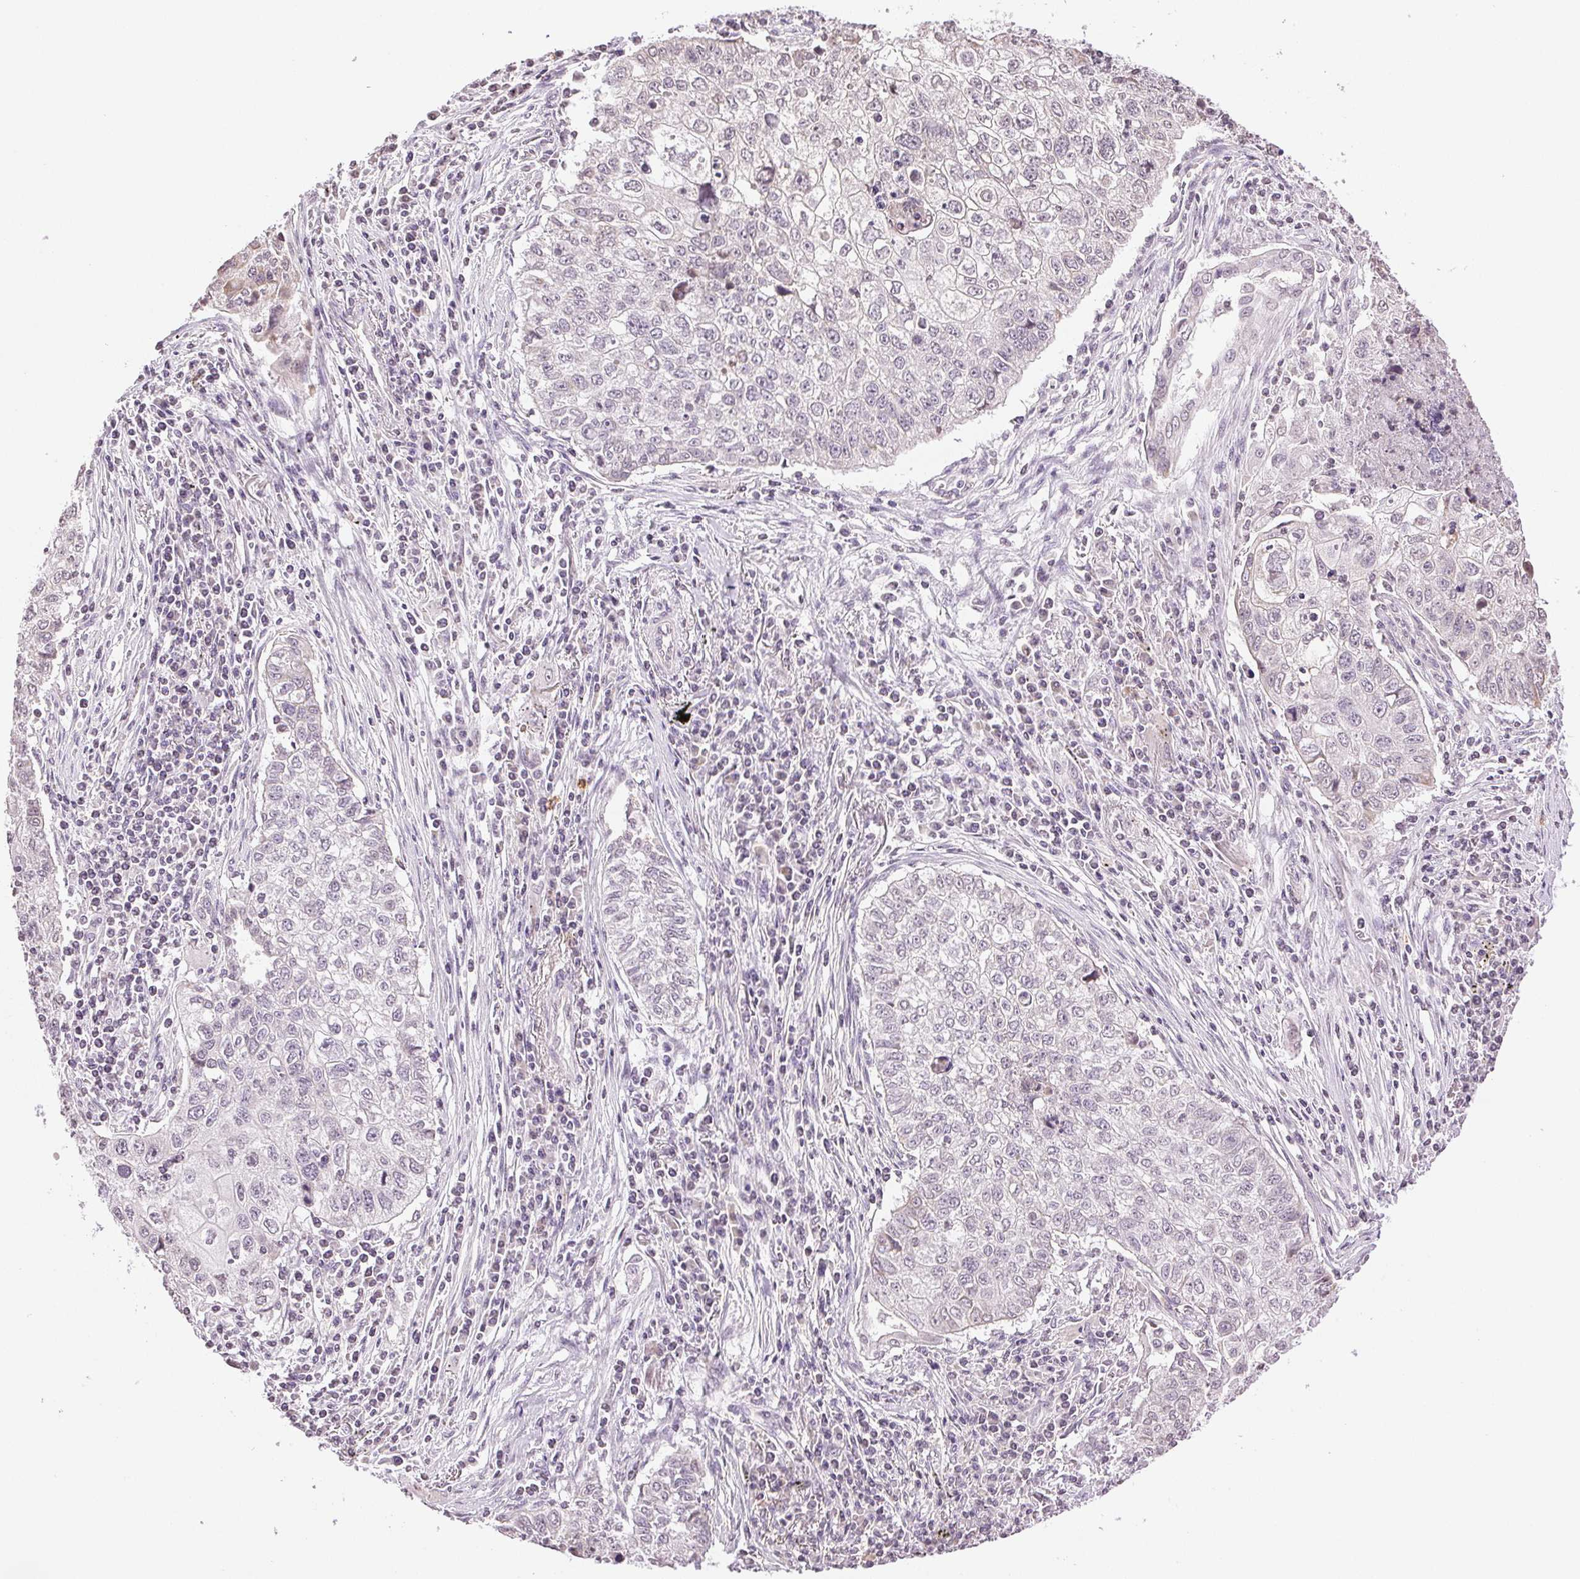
{"staining": {"intensity": "negative", "quantity": "none", "location": "none"}, "tissue": "lung cancer", "cell_type": "Tumor cells", "image_type": "cancer", "snomed": [{"axis": "morphology", "description": "Normal morphology"}, {"axis": "morphology", "description": "Aneuploidy"}, {"axis": "morphology", "description": "Squamous cell carcinoma, NOS"}, {"axis": "topography", "description": "Lymph node"}, {"axis": "topography", "description": "Lung"}], "caption": "Immunohistochemistry of human squamous cell carcinoma (lung) shows no expression in tumor cells.", "gene": "TNNT3", "patient": {"sex": "female", "age": 76}}